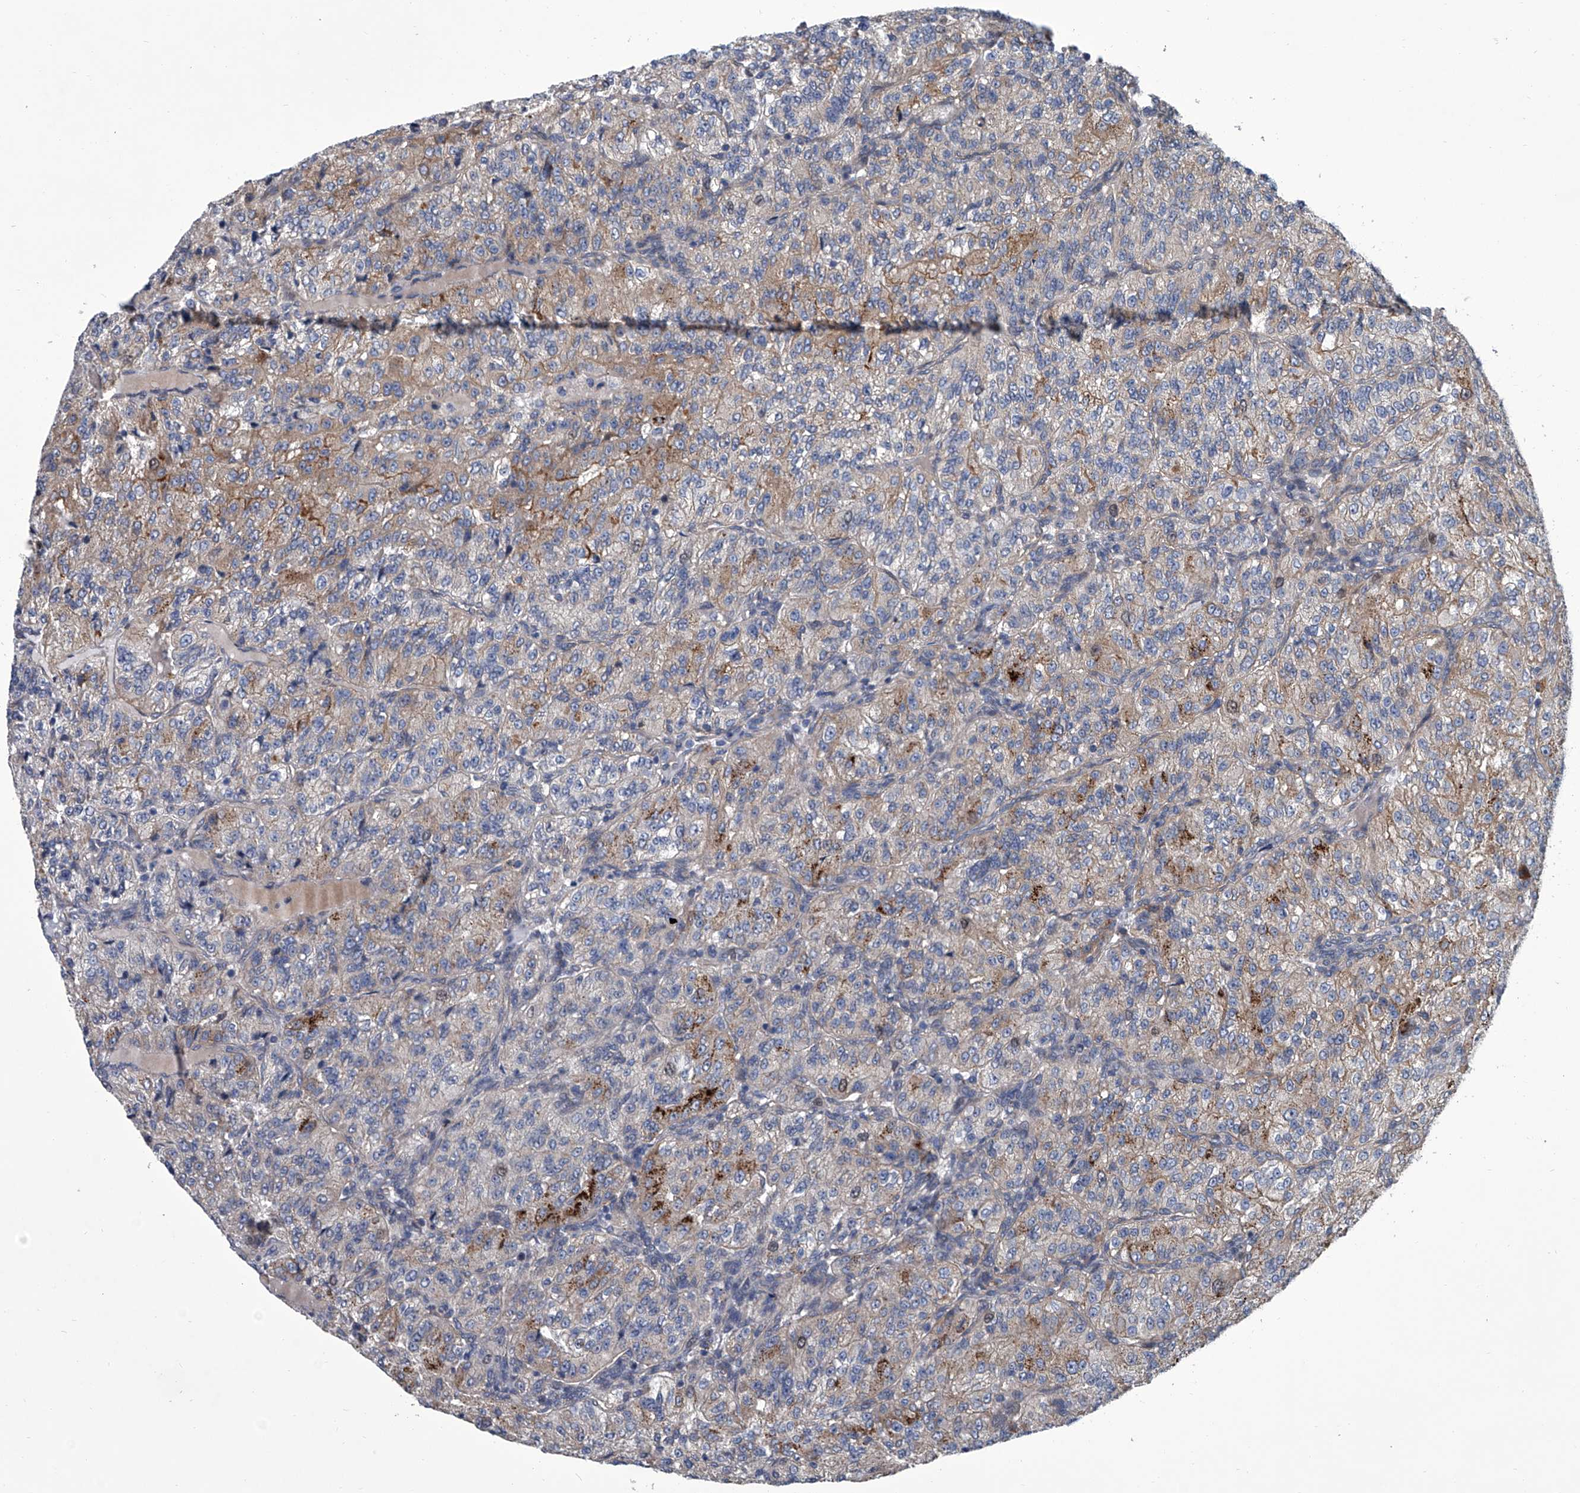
{"staining": {"intensity": "weak", "quantity": "25%-75%", "location": "cytoplasmic/membranous"}, "tissue": "renal cancer", "cell_type": "Tumor cells", "image_type": "cancer", "snomed": [{"axis": "morphology", "description": "Adenocarcinoma, NOS"}, {"axis": "topography", "description": "Kidney"}], "caption": "Renal cancer stained with a brown dye exhibits weak cytoplasmic/membranous positive expression in about 25%-75% of tumor cells.", "gene": "ABCG1", "patient": {"sex": "female", "age": 63}}